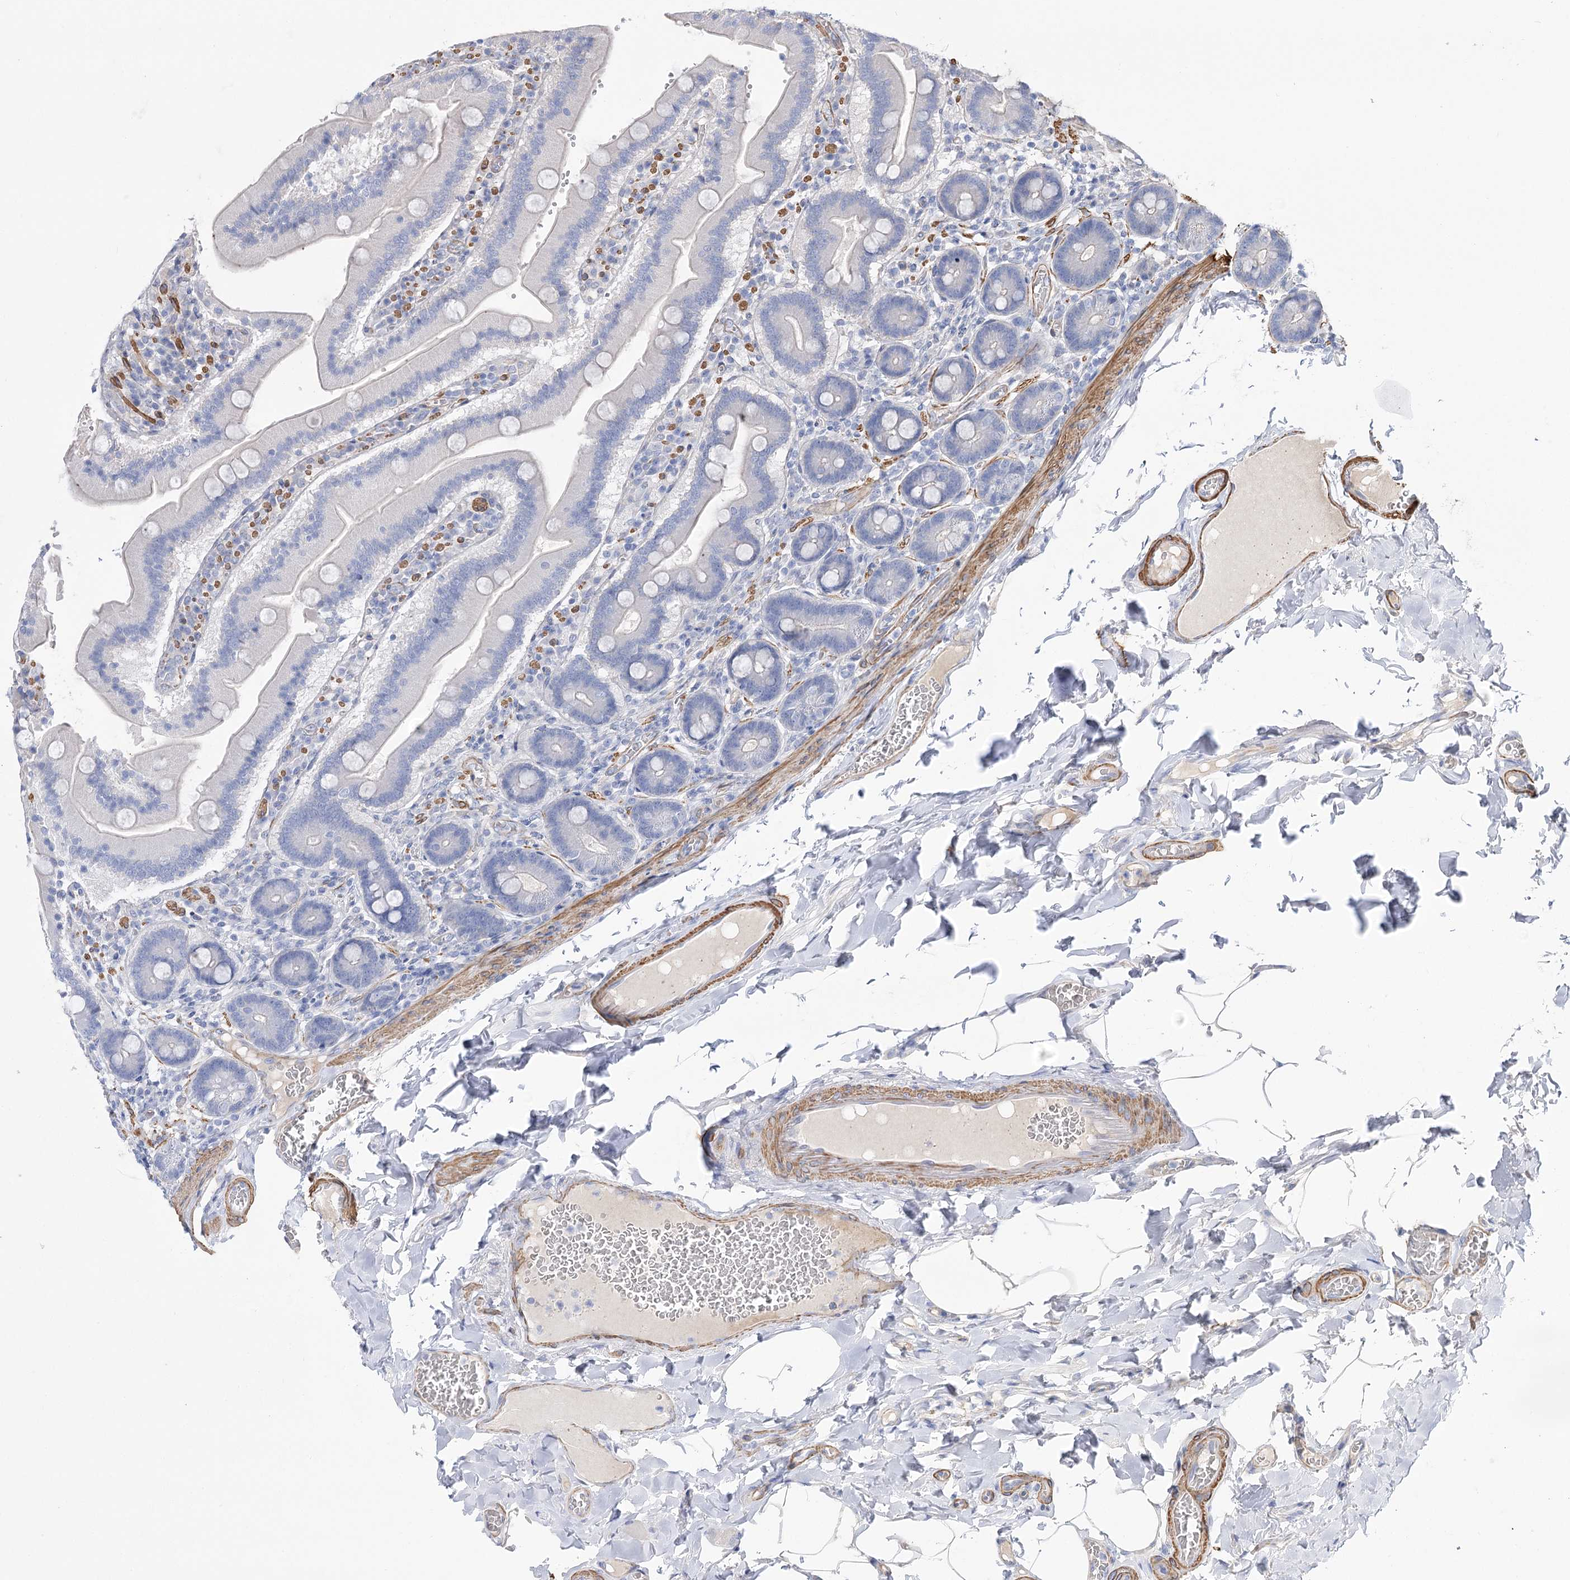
{"staining": {"intensity": "negative", "quantity": "none", "location": "none"}, "tissue": "duodenum", "cell_type": "Glandular cells", "image_type": "normal", "snomed": [{"axis": "morphology", "description": "Normal tissue, NOS"}, {"axis": "topography", "description": "Duodenum"}], "caption": "Immunohistochemistry of unremarkable duodenum reveals no expression in glandular cells.", "gene": "WASHC3", "patient": {"sex": "female", "age": 62}}